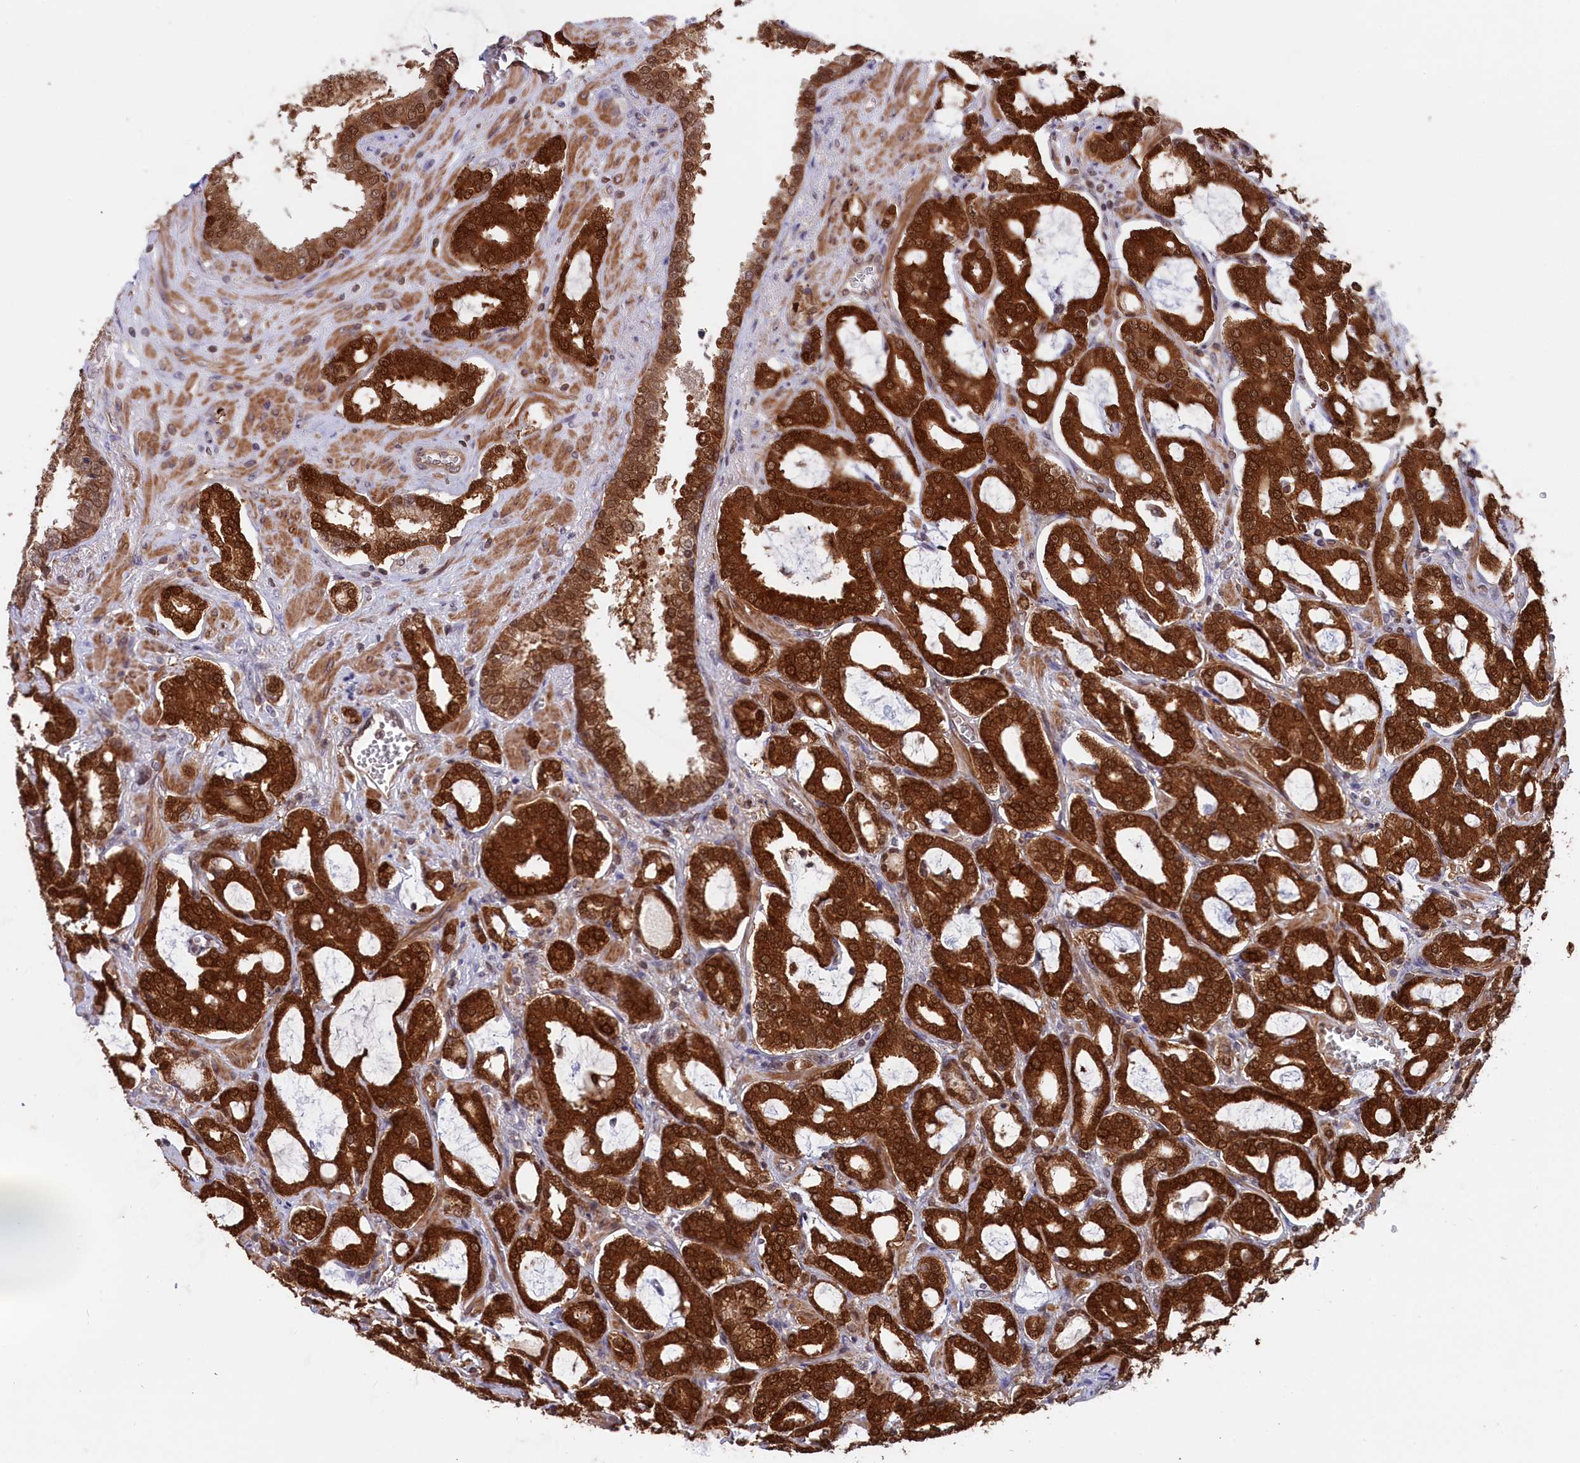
{"staining": {"intensity": "strong", "quantity": ">75%", "location": "cytoplasmic/membranous,nuclear"}, "tissue": "prostate cancer", "cell_type": "Tumor cells", "image_type": "cancer", "snomed": [{"axis": "morphology", "description": "Adenocarcinoma, High grade"}, {"axis": "topography", "description": "Prostate and seminal vesicle, NOS"}], "caption": "The image shows staining of high-grade adenocarcinoma (prostate), revealing strong cytoplasmic/membranous and nuclear protein expression (brown color) within tumor cells.", "gene": "JPT2", "patient": {"sex": "male", "age": 67}}